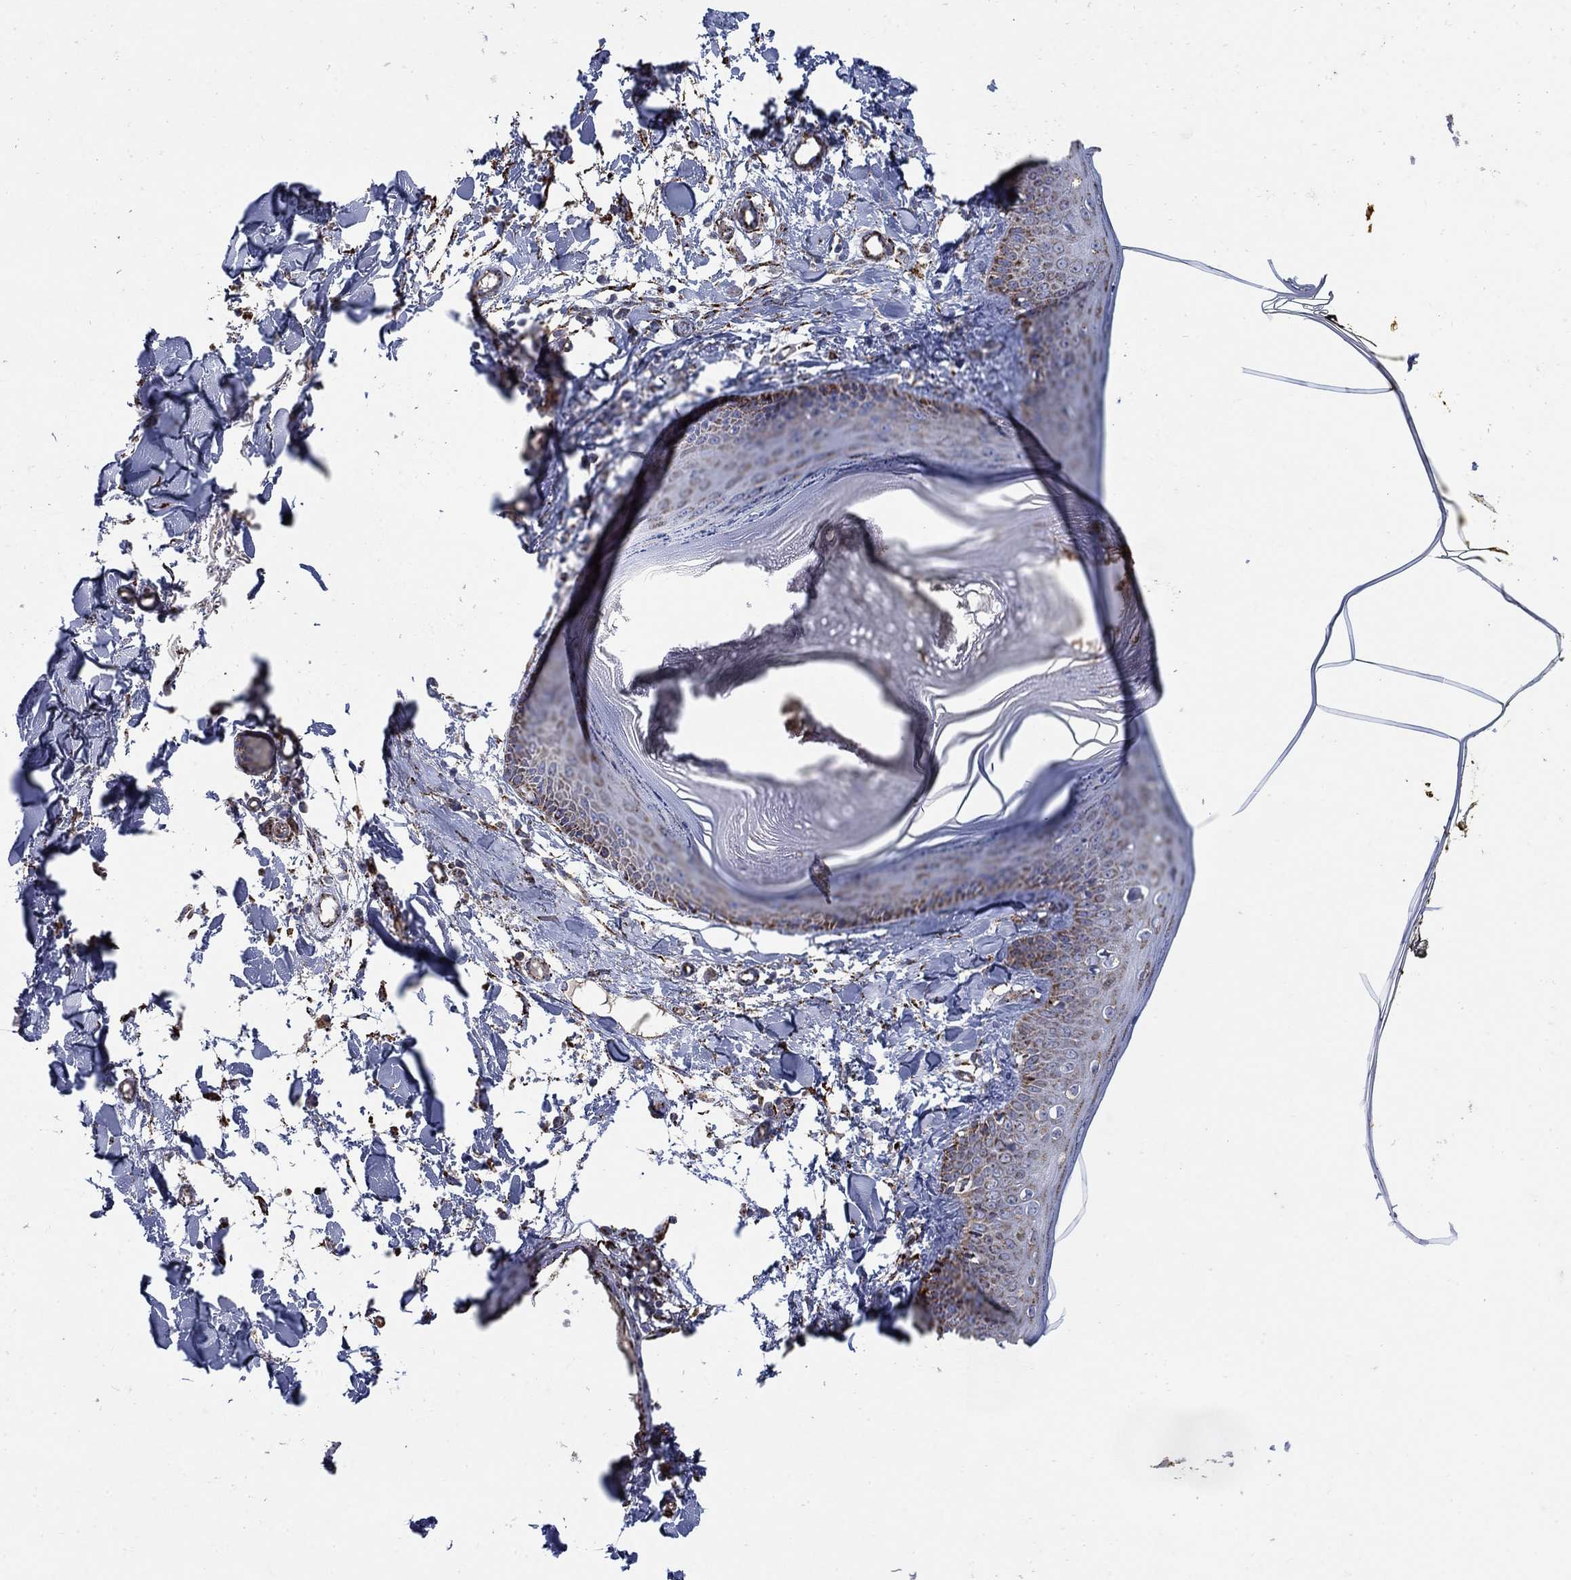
{"staining": {"intensity": "strong", "quantity": "<25%", "location": "cytoplasmic/membranous"}, "tissue": "skin", "cell_type": "Fibroblasts", "image_type": "normal", "snomed": [{"axis": "morphology", "description": "Normal tissue, NOS"}, {"axis": "topography", "description": "Skin"}], "caption": "IHC of benign human skin demonstrates medium levels of strong cytoplasmic/membranous expression in about <25% of fibroblasts.", "gene": "PNPLA2", "patient": {"sex": "male", "age": 76}}